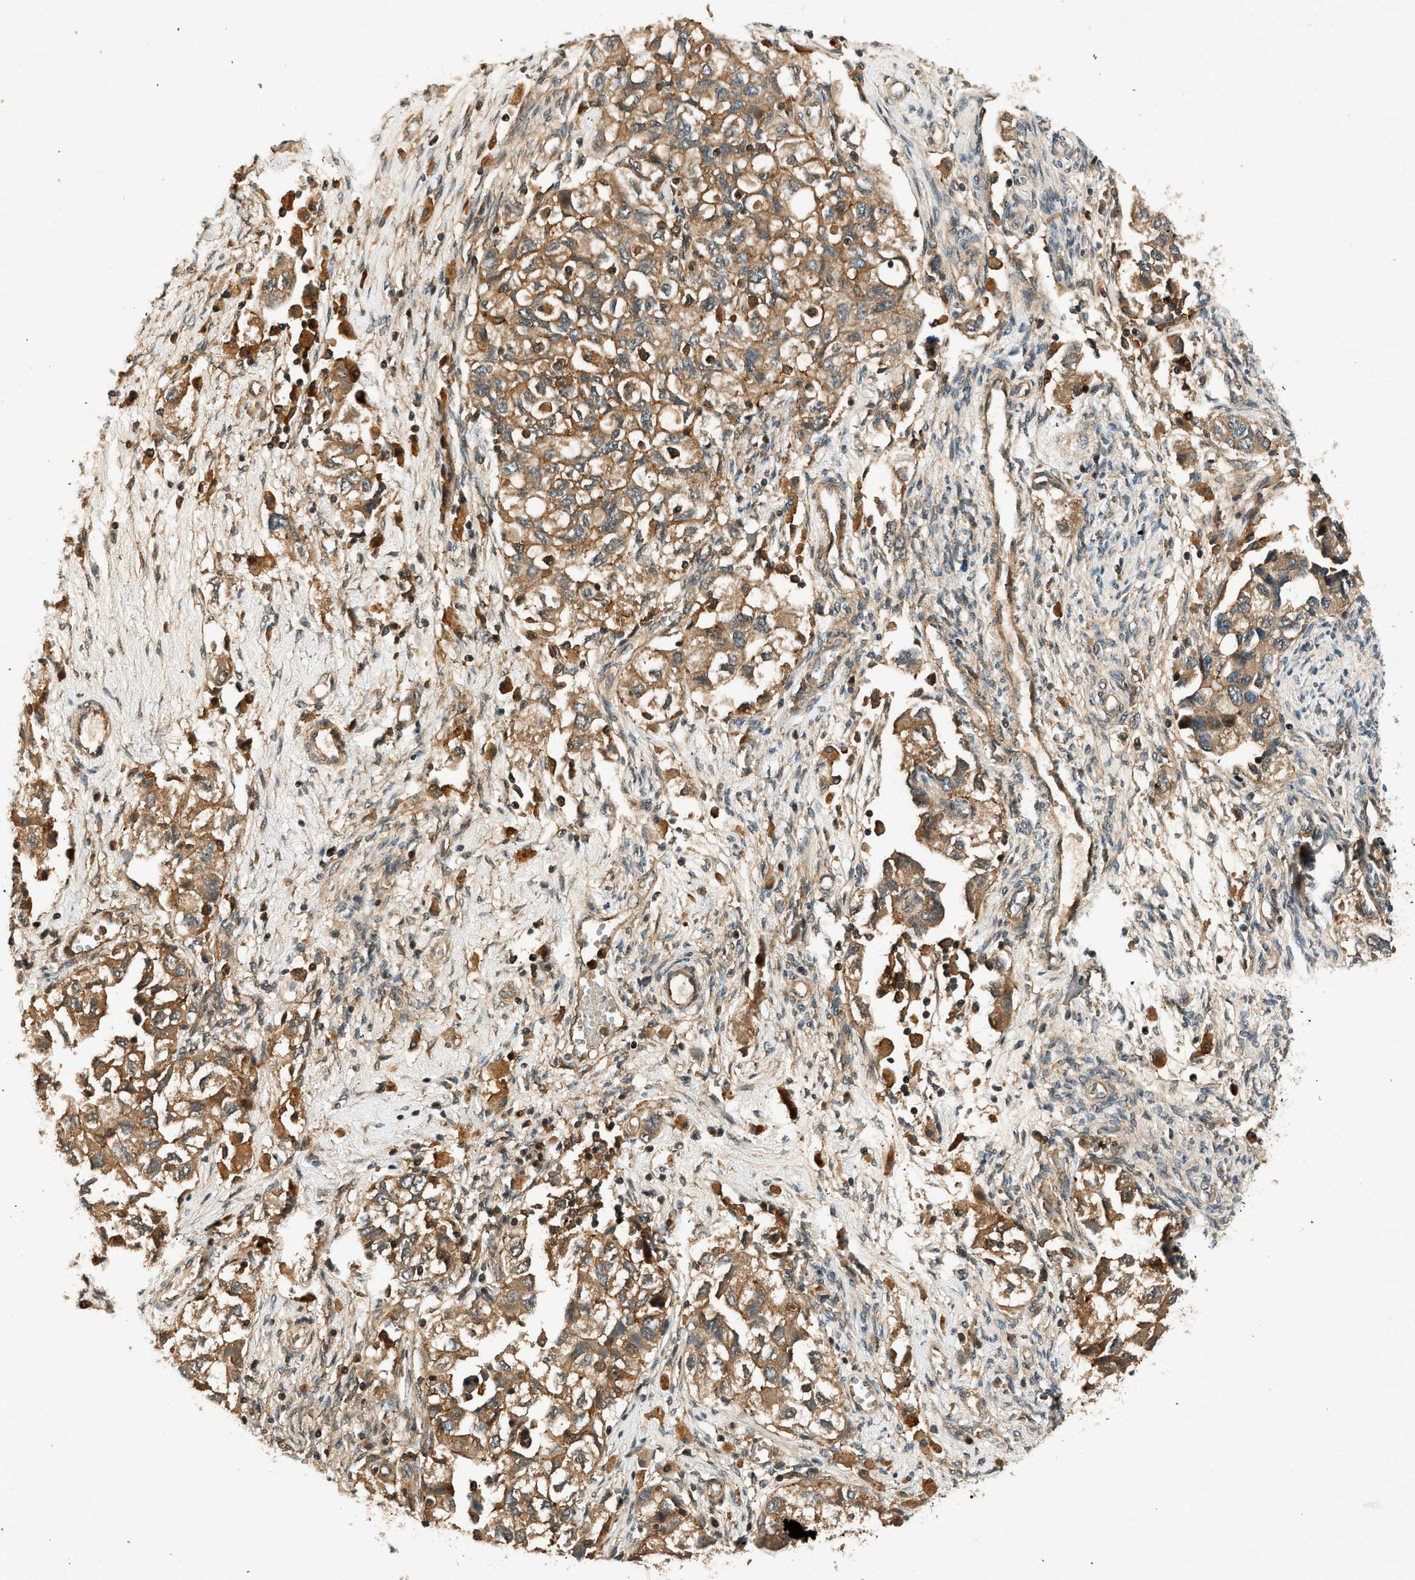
{"staining": {"intensity": "moderate", "quantity": ">75%", "location": "cytoplasmic/membranous"}, "tissue": "ovarian cancer", "cell_type": "Tumor cells", "image_type": "cancer", "snomed": [{"axis": "morphology", "description": "Carcinoma, NOS"}, {"axis": "morphology", "description": "Cystadenocarcinoma, serous, NOS"}, {"axis": "topography", "description": "Ovary"}], "caption": "High-magnification brightfield microscopy of ovarian cancer (carcinoma) stained with DAB (3,3'-diaminobenzidine) (brown) and counterstained with hematoxylin (blue). tumor cells exhibit moderate cytoplasmic/membranous expression is present in about>75% of cells.", "gene": "ARHGEF11", "patient": {"sex": "female", "age": 69}}